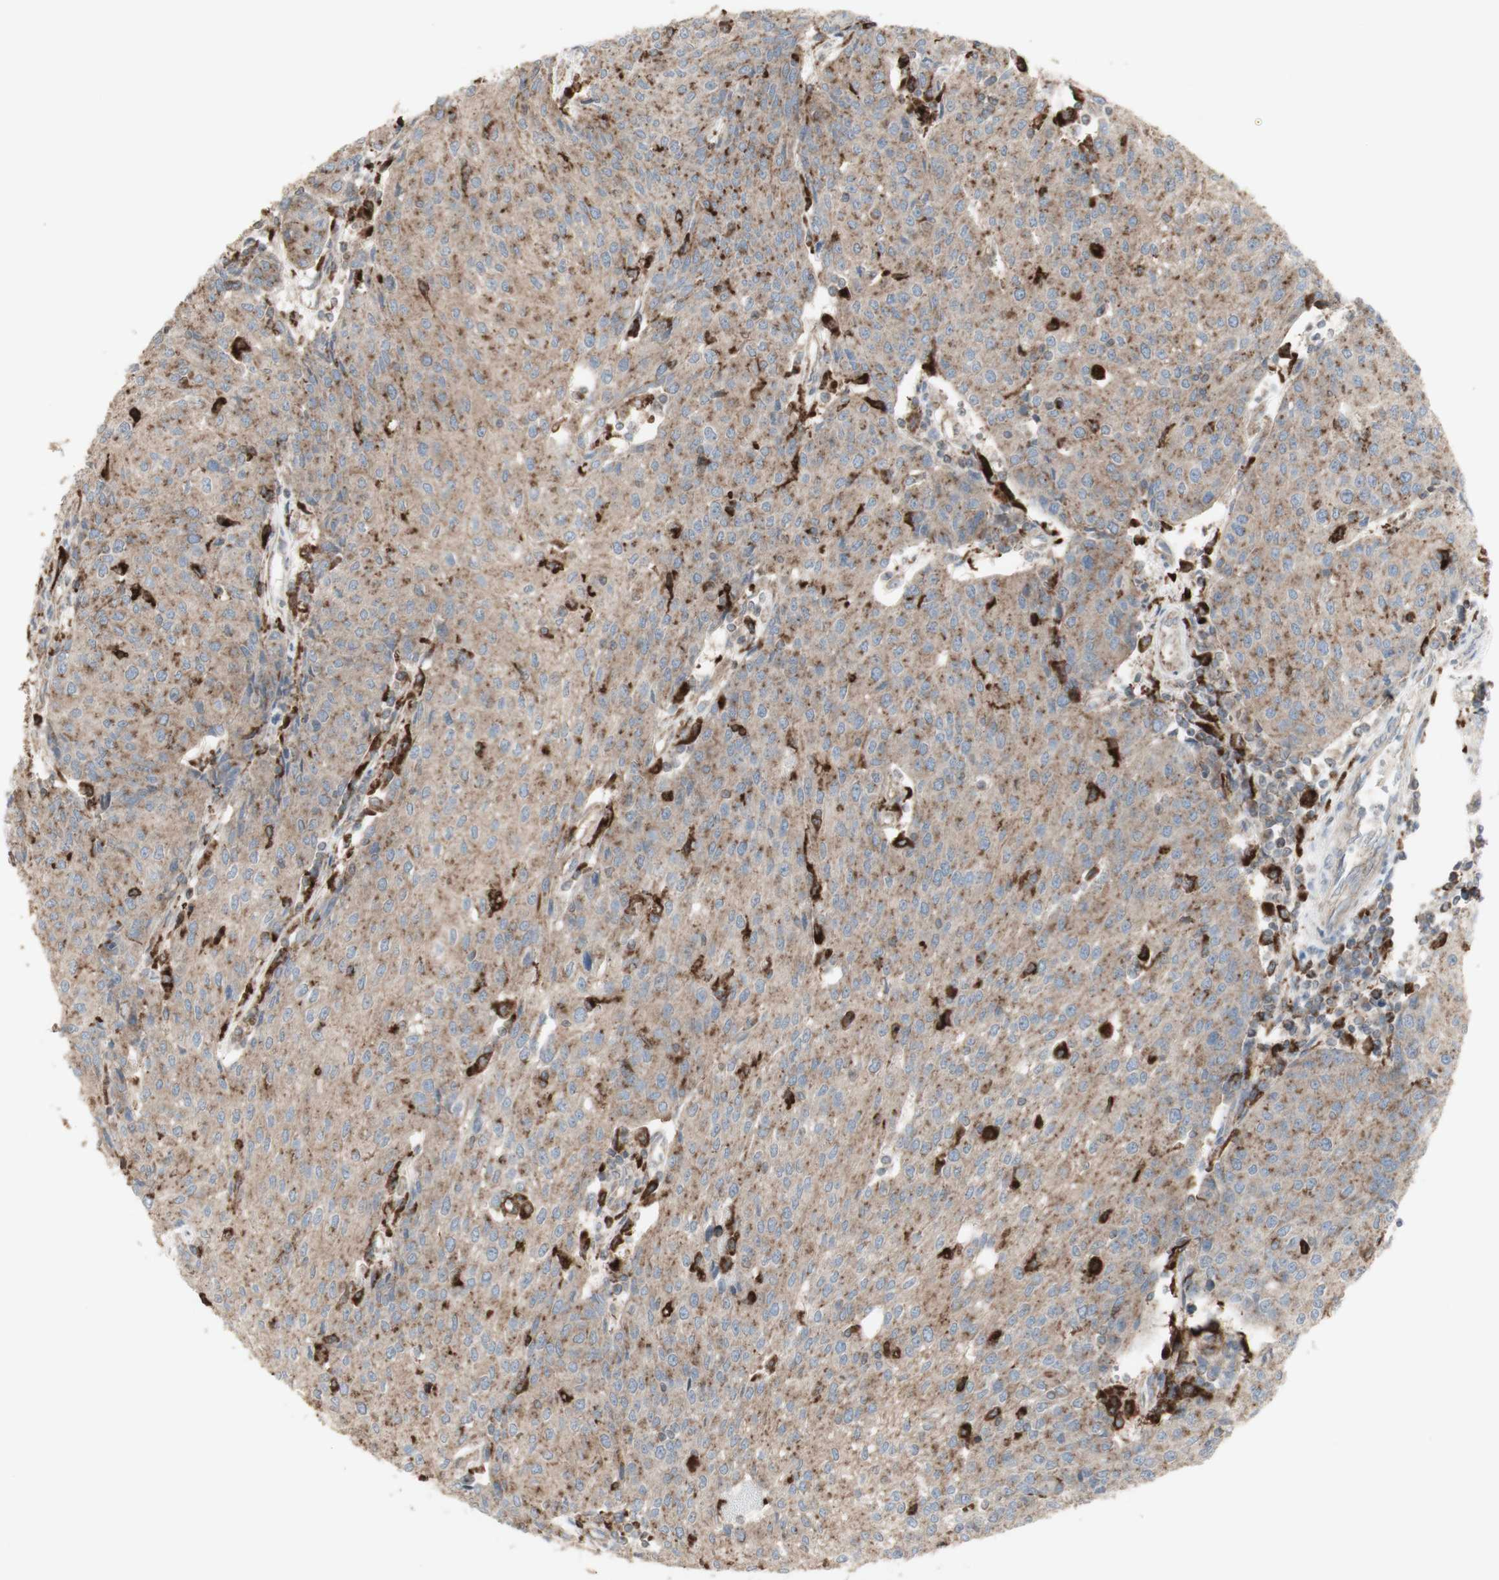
{"staining": {"intensity": "moderate", "quantity": ">75%", "location": "cytoplasmic/membranous"}, "tissue": "urothelial cancer", "cell_type": "Tumor cells", "image_type": "cancer", "snomed": [{"axis": "morphology", "description": "Urothelial carcinoma, High grade"}, {"axis": "topography", "description": "Urinary bladder"}], "caption": "Immunohistochemical staining of human urothelial cancer exhibits moderate cytoplasmic/membranous protein staining in approximately >75% of tumor cells. (Brightfield microscopy of DAB IHC at high magnification).", "gene": "ATP6V1E1", "patient": {"sex": "female", "age": 85}}